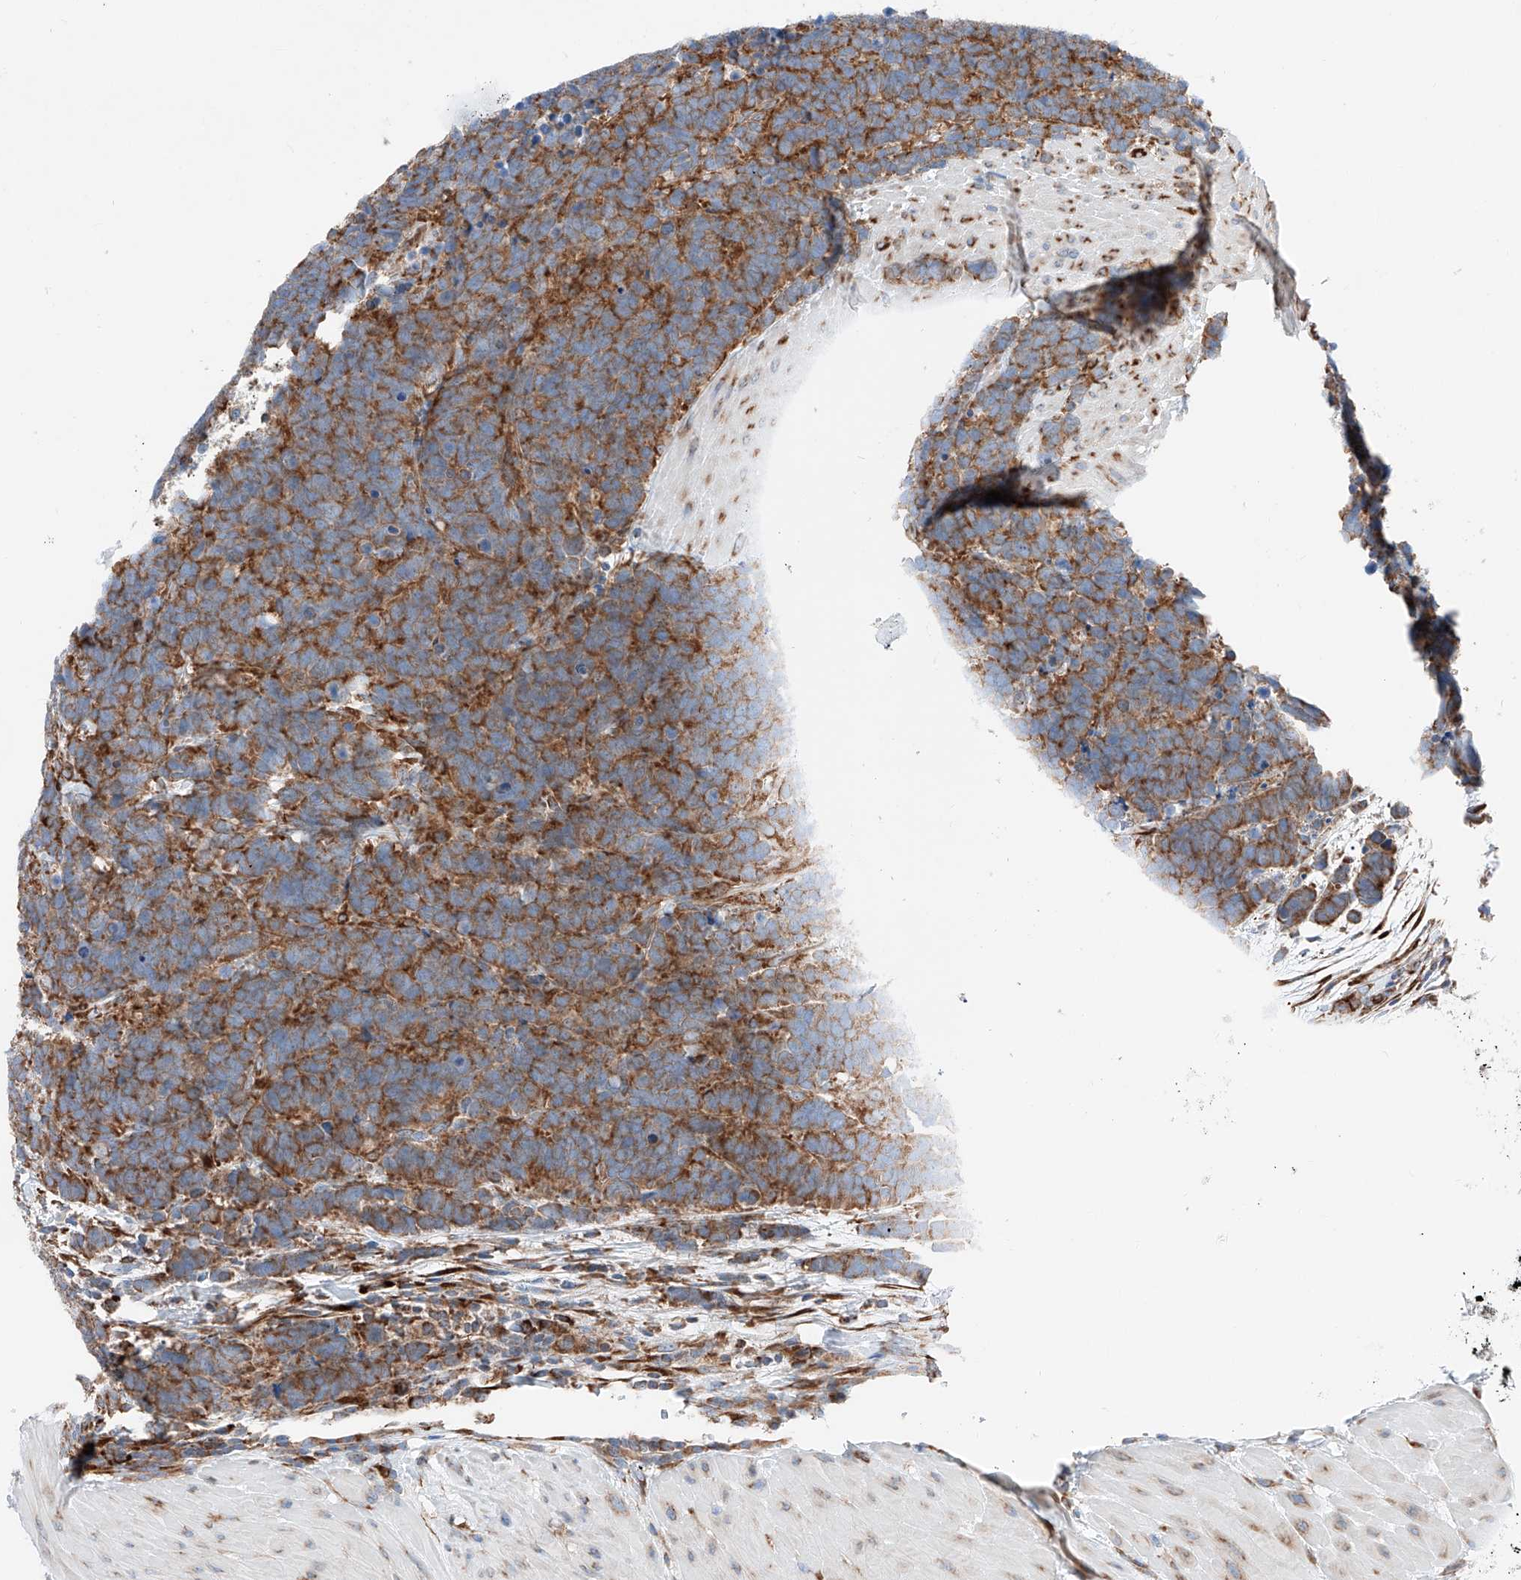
{"staining": {"intensity": "moderate", "quantity": ">75%", "location": "cytoplasmic/membranous"}, "tissue": "carcinoid", "cell_type": "Tumor cells", "image_type": "cancer", "snomed": [{"axis": "morphology", "description": "Carcinoma, NOS"}, {"axis": "morphology", "description": "Carcinoid, malignant, NOS"}, {"axis": "topography", "description": "Urinary bladder"}], "caption": "A brown stain highlights moderate cytoplasmic/membranous expression of a protein in carcinoid tumor cells. (Brightfield microscopy of DAB IHC at high magnification).", "gene": "CRELD1", "patient": {"sex": "male", "age": 57}}